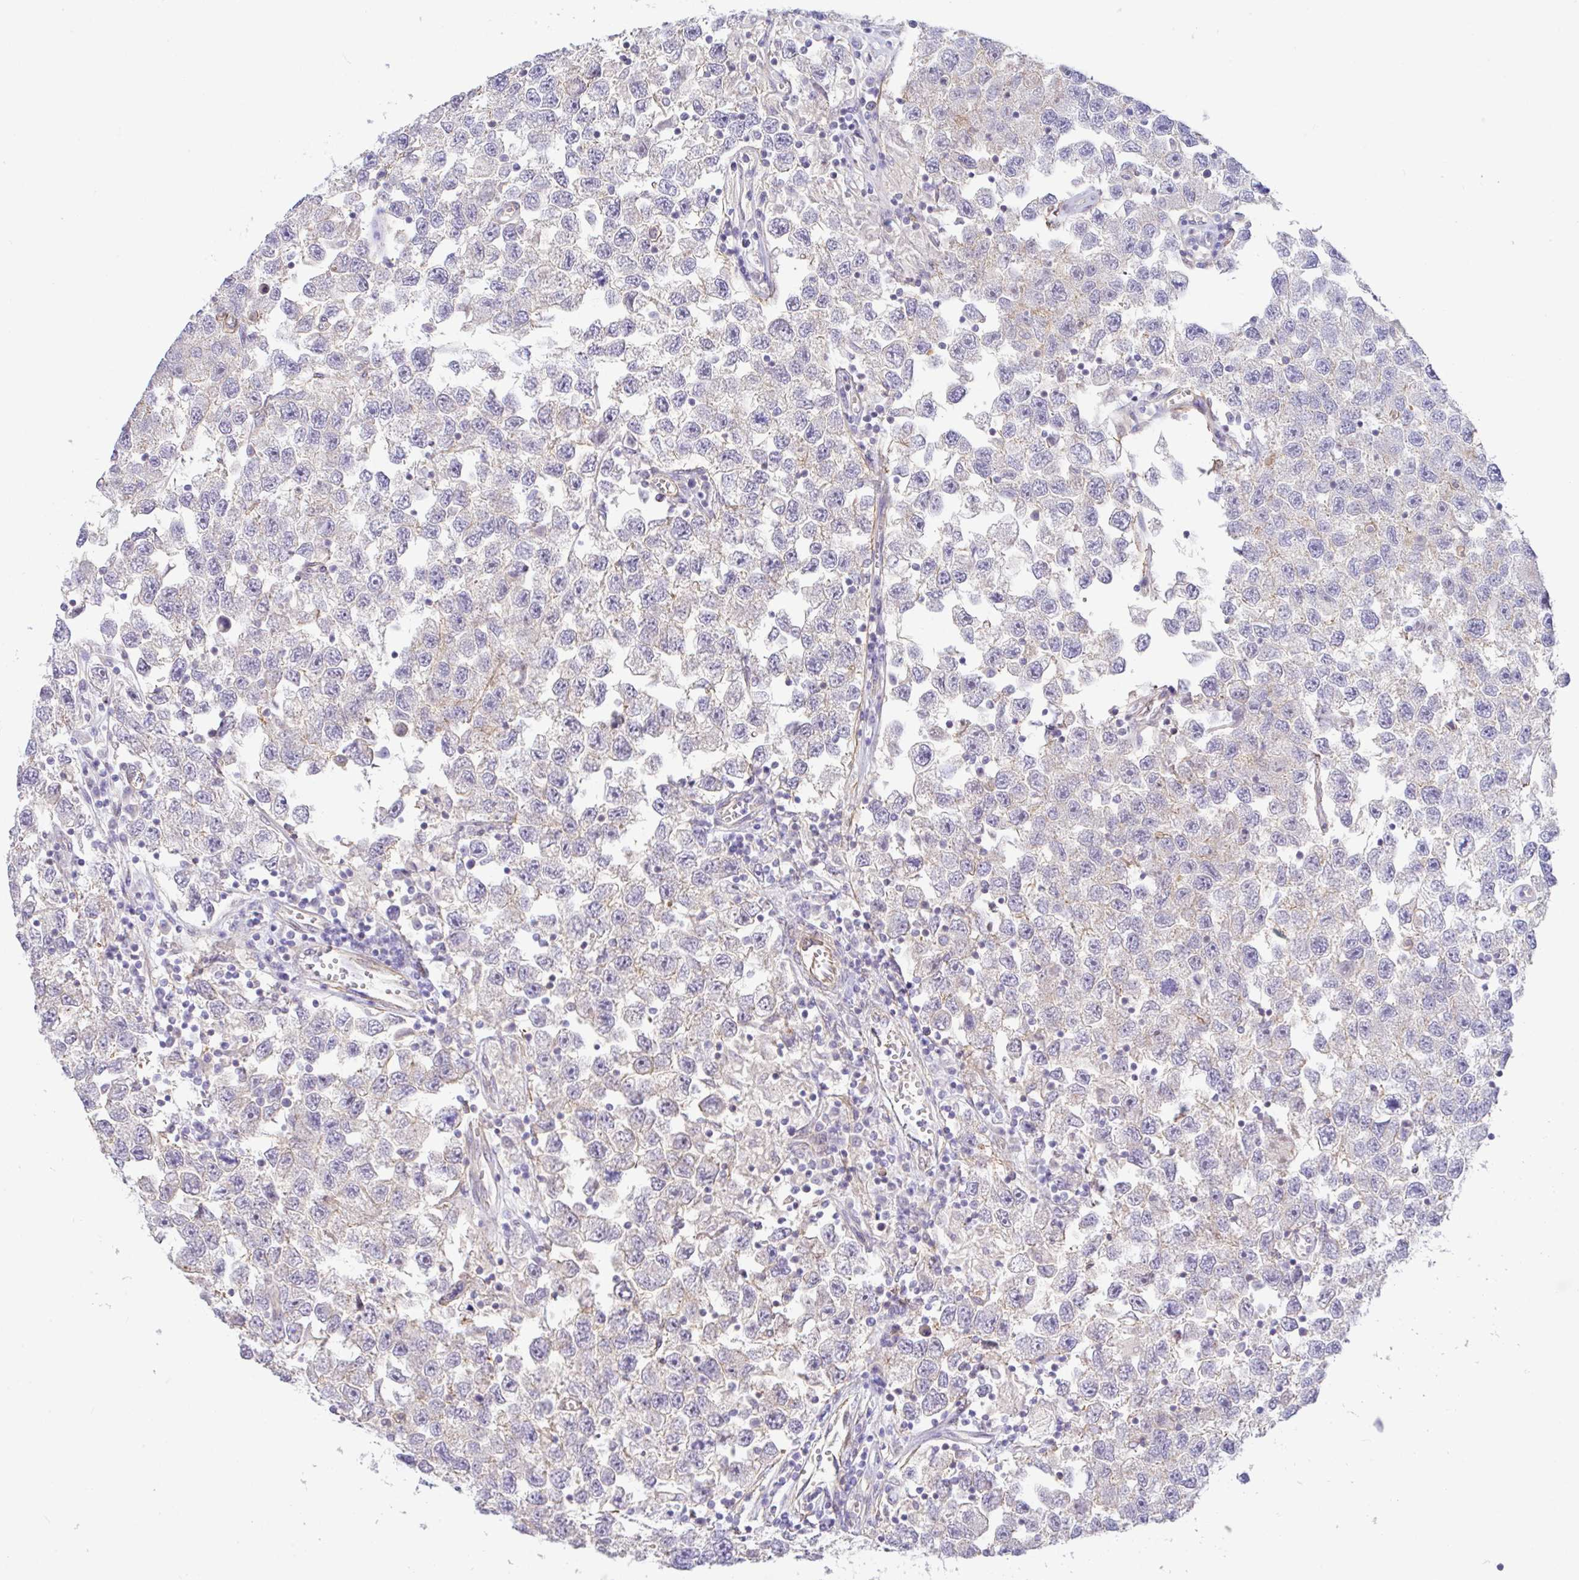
{"staining": {"intensity": "negative", "quantity": "none", "location": "none"}, "tissue": "testis cancer", "cell_type": "Tumor cells", "image_type": "cancer", "snomed": [{"axis": "morphology", "description": "Seminoma, NOS"}, {"axis": "topography", "description": "Testis"}], "caption": "Human testis cancer stained for a protein using immunohistochemistry demonstrates no staining in tumor cells.", "gene": "PLCD4", "patient": {"sex": "male", "age": 26}}